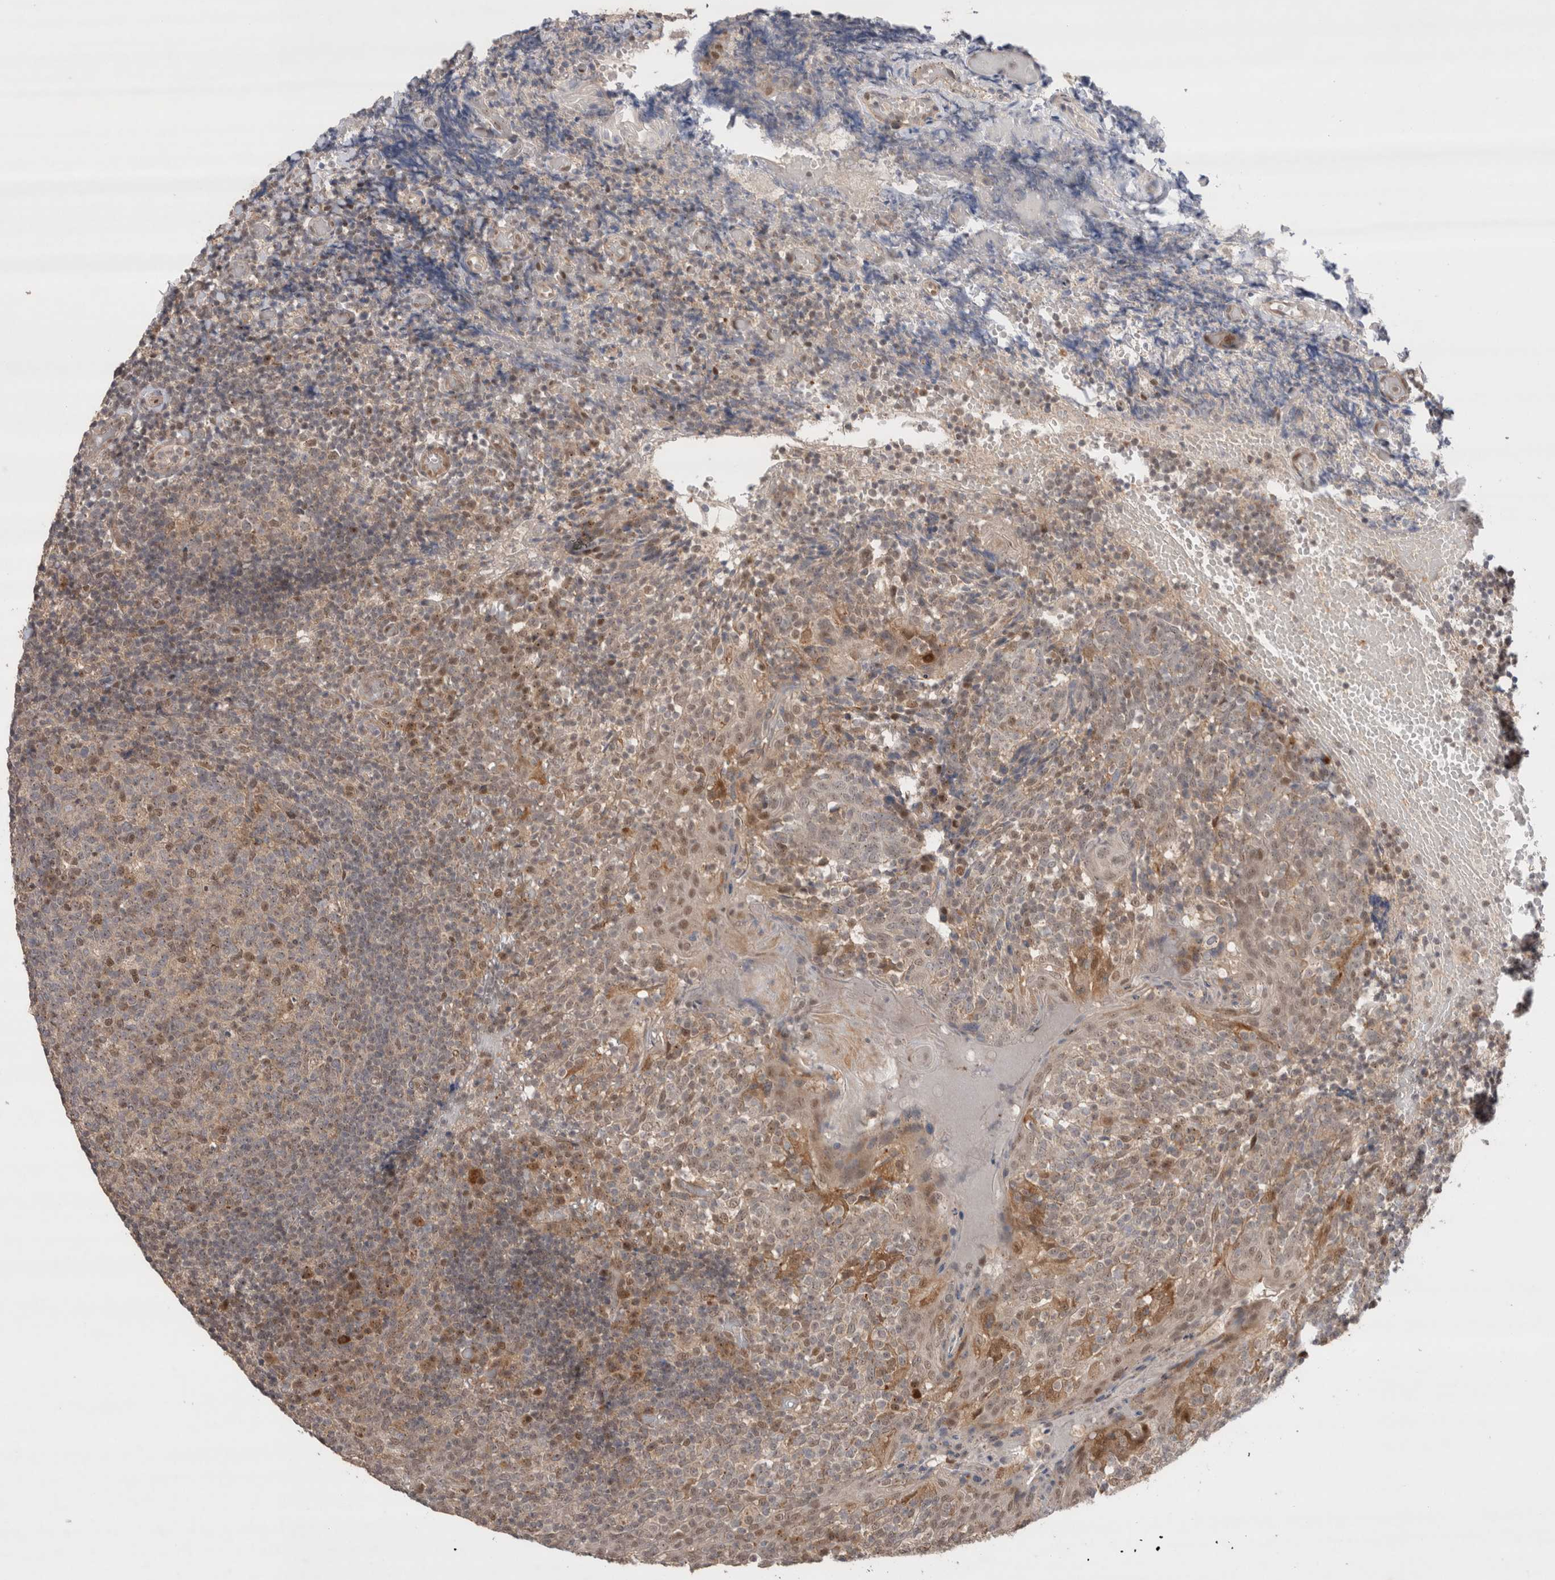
{"staining": {"intensity": "weak", "quantity": "25%-75%", "location": "cytoplasmic/membranous,nuclear"}, "tissue": "tonsil", "cell_type": "Germinal center cells", "image_type": "normal", "snomed": [{"axis": "morphology", "description": "Normal tissue, NOS"}, {"axis": "topography", "description": "Tonsil"}], "caption": "Immunohistochemical staining of normal human tonsil displays low levels of weak cytoplasmic/membranous,nuclear positivity in approximately 25%-75% of germinal center cells. The protein of interest is shown in brown color, while the nuclei are stained blue.", "gene": "SLC29A1", "patient": {"sex": "female", "age": 19}}